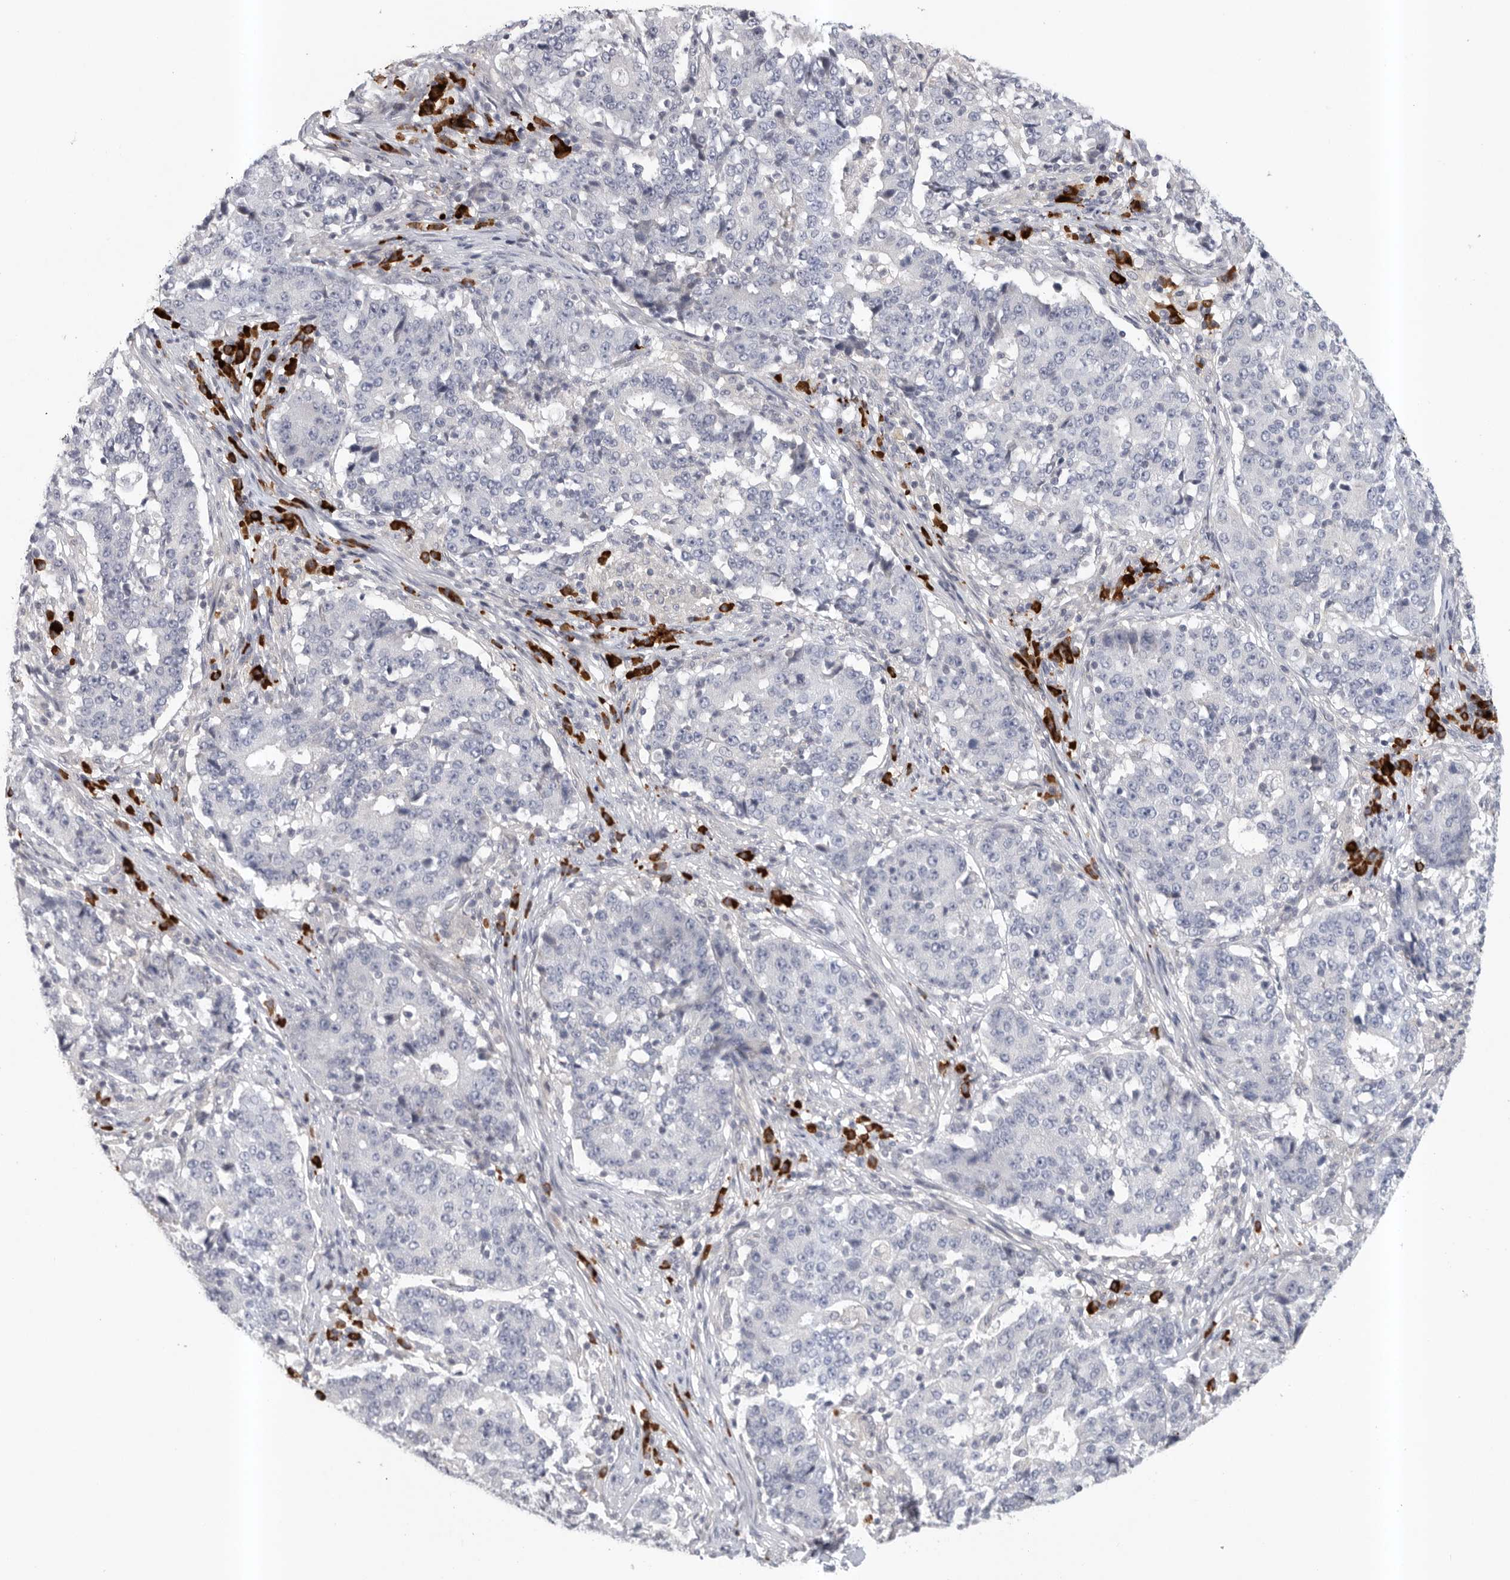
{"staining": {"intensity": "negative", "quantity": "none", "location": "none"}, "tissue": "stomach cancer", "cell_type": "Tumor cells", "image_type": "cancer", "snomed": [{"axis": "morphology", "description": "Adenocarcinoma, NOS"}, {"axis": "topography", "description": "Stomach"}], "caption": "Immunohistochemistry of stomach cancer exhibits no staining in tumor cells.", "gene": "TMEM69", "patient": {"sex": "male", "age": 59}}